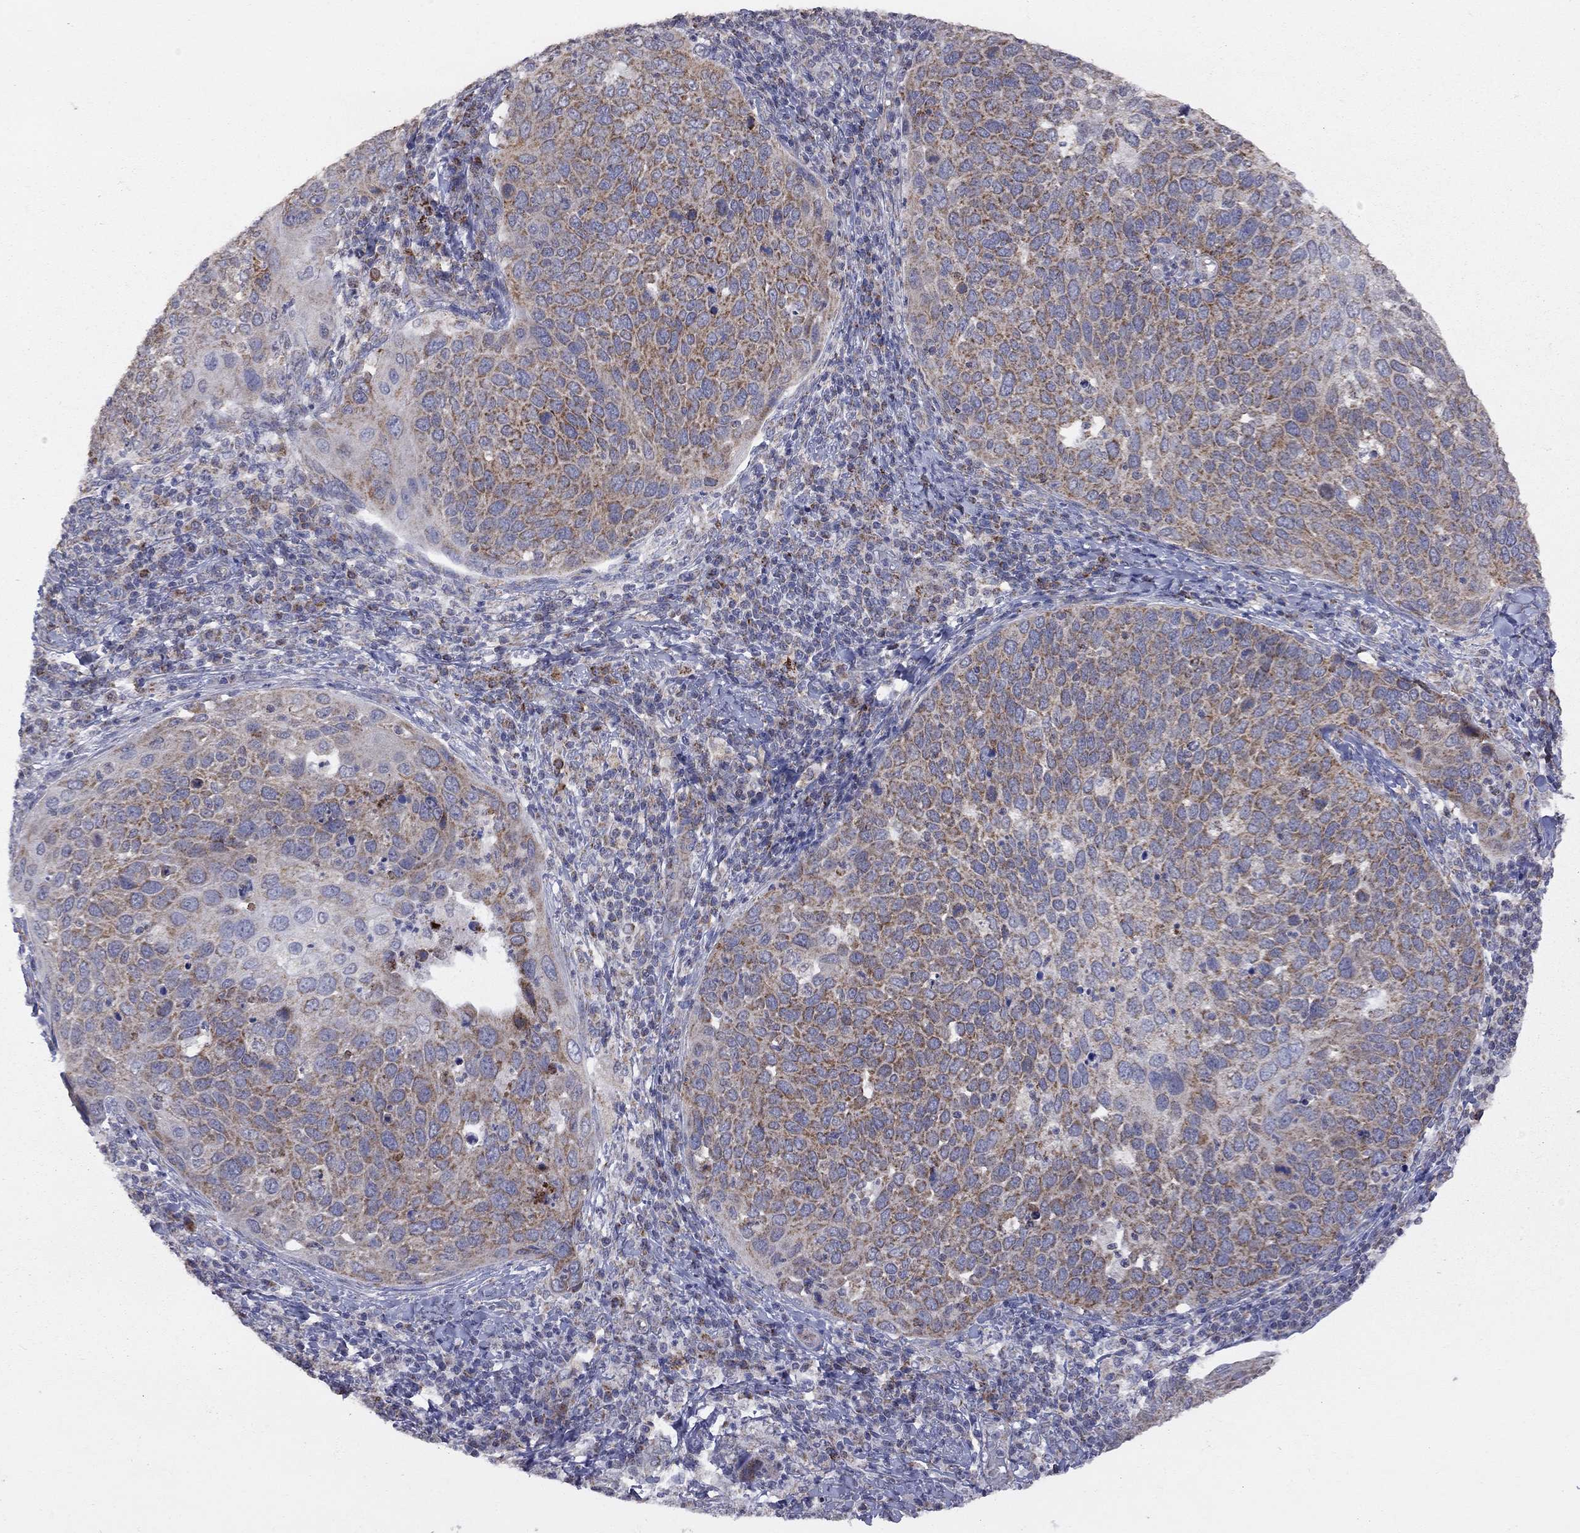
{"staining": {"intensity": "strong", "quantity": "25%-75%", "location": "cytoplasmic/membranous"}, "tissue": "cervical cancer", "cell_type": "Tumor cells", "image_type": "cancer", "snomed": [{"axis": "morphology", "description": "Squamous cell carcinoma, NOS"}, {"axis": "topography", "description": "Cervix"}], "caption": "Squamous cell carcinoma (cervical) was stained to show a protein in brown. There is high levels of strong cytoplasmic/membranous positivity in approximately 25%-75% of tumor cells. (Stains: DAB (3,3'-diaminobenzidine) in brown, nuclei in blue, Microscopy: brightfield microscopy at high magnification).", "gene": "NDUFB1", "patient": {"sex": "female", "age": 54}}